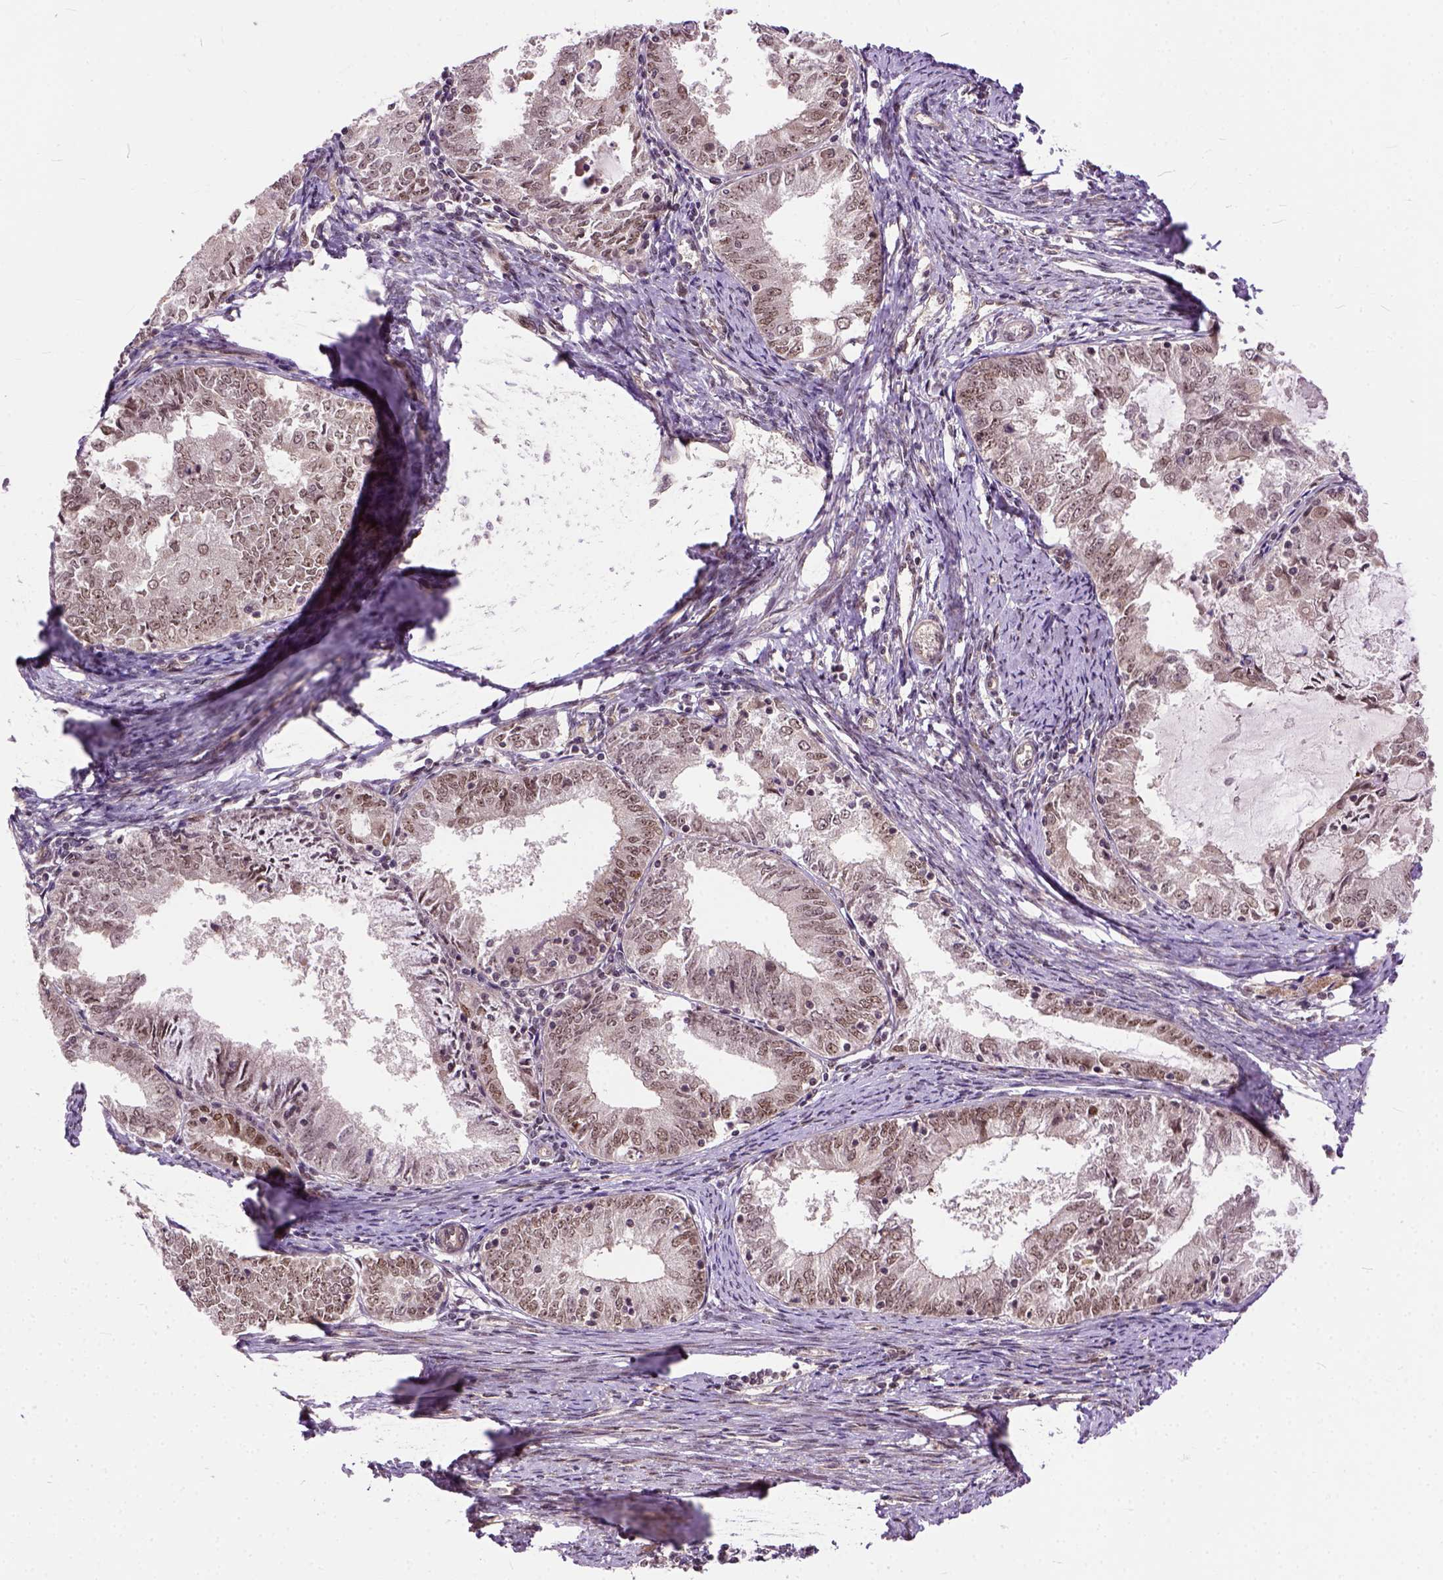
{"staining": {"intensity": "weak", "quantity": ">75%", "location": "nuclear"}, "tissue": "endometrial cancer", "cell_type": "Tumor cells", "image_type": "cancer", "snomed": [{"axis": "morphology", "description": "Adenocarcinoma, NOS"}, {"axis": "topography", "description": "Endometrium"}], "caption": "Approximately >75% of tumor cells in endometrial adenocarcinoma demonstrate weak nuclear protein staining as visualized by brown immunohistochemical staining.", "gene": "ZNF630", "patient": {"sex": "female", "age": 57}}